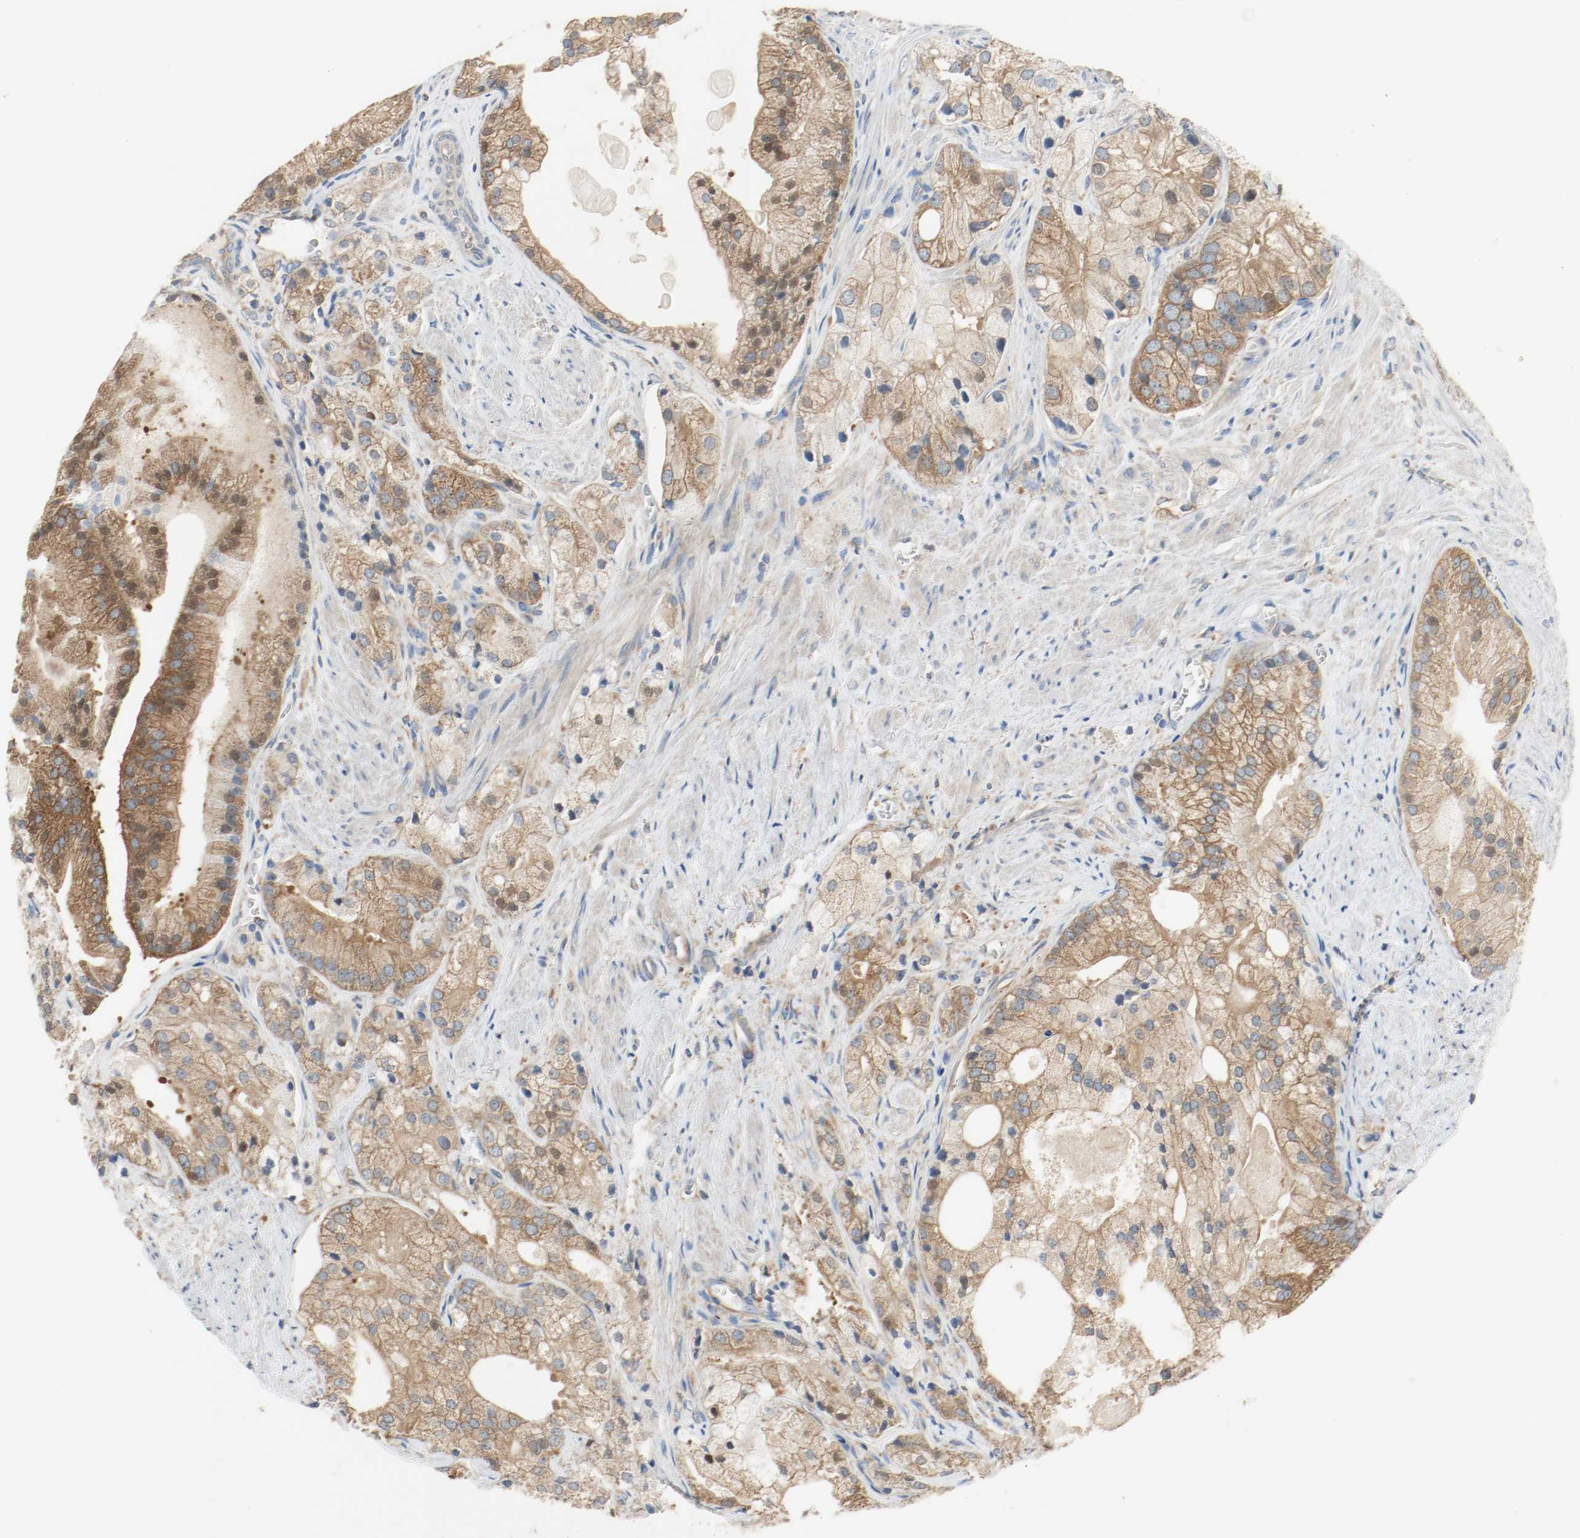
{"staining": {"intensity": "moderate", "quantity": ">75%", "location": "cytoplasmic/membranous"}, "tissue": "prostate cancer", "cell_type": "Tumor cells", "image_type": "cancer", "snomed": [{"axis": "morphology", "description": "Adenocarcinoma, Low grade"}, {"axis": "topography", "description": "Prostate"}], "caption": "There is medium levels of moderate cytoplasmic/membranous expression in tumor cells of prostate cancer, as demonstrated by immunohistochemical staining (brown color).", "gene": "HGS", "patient": {"sex": "male", "age": 69}}